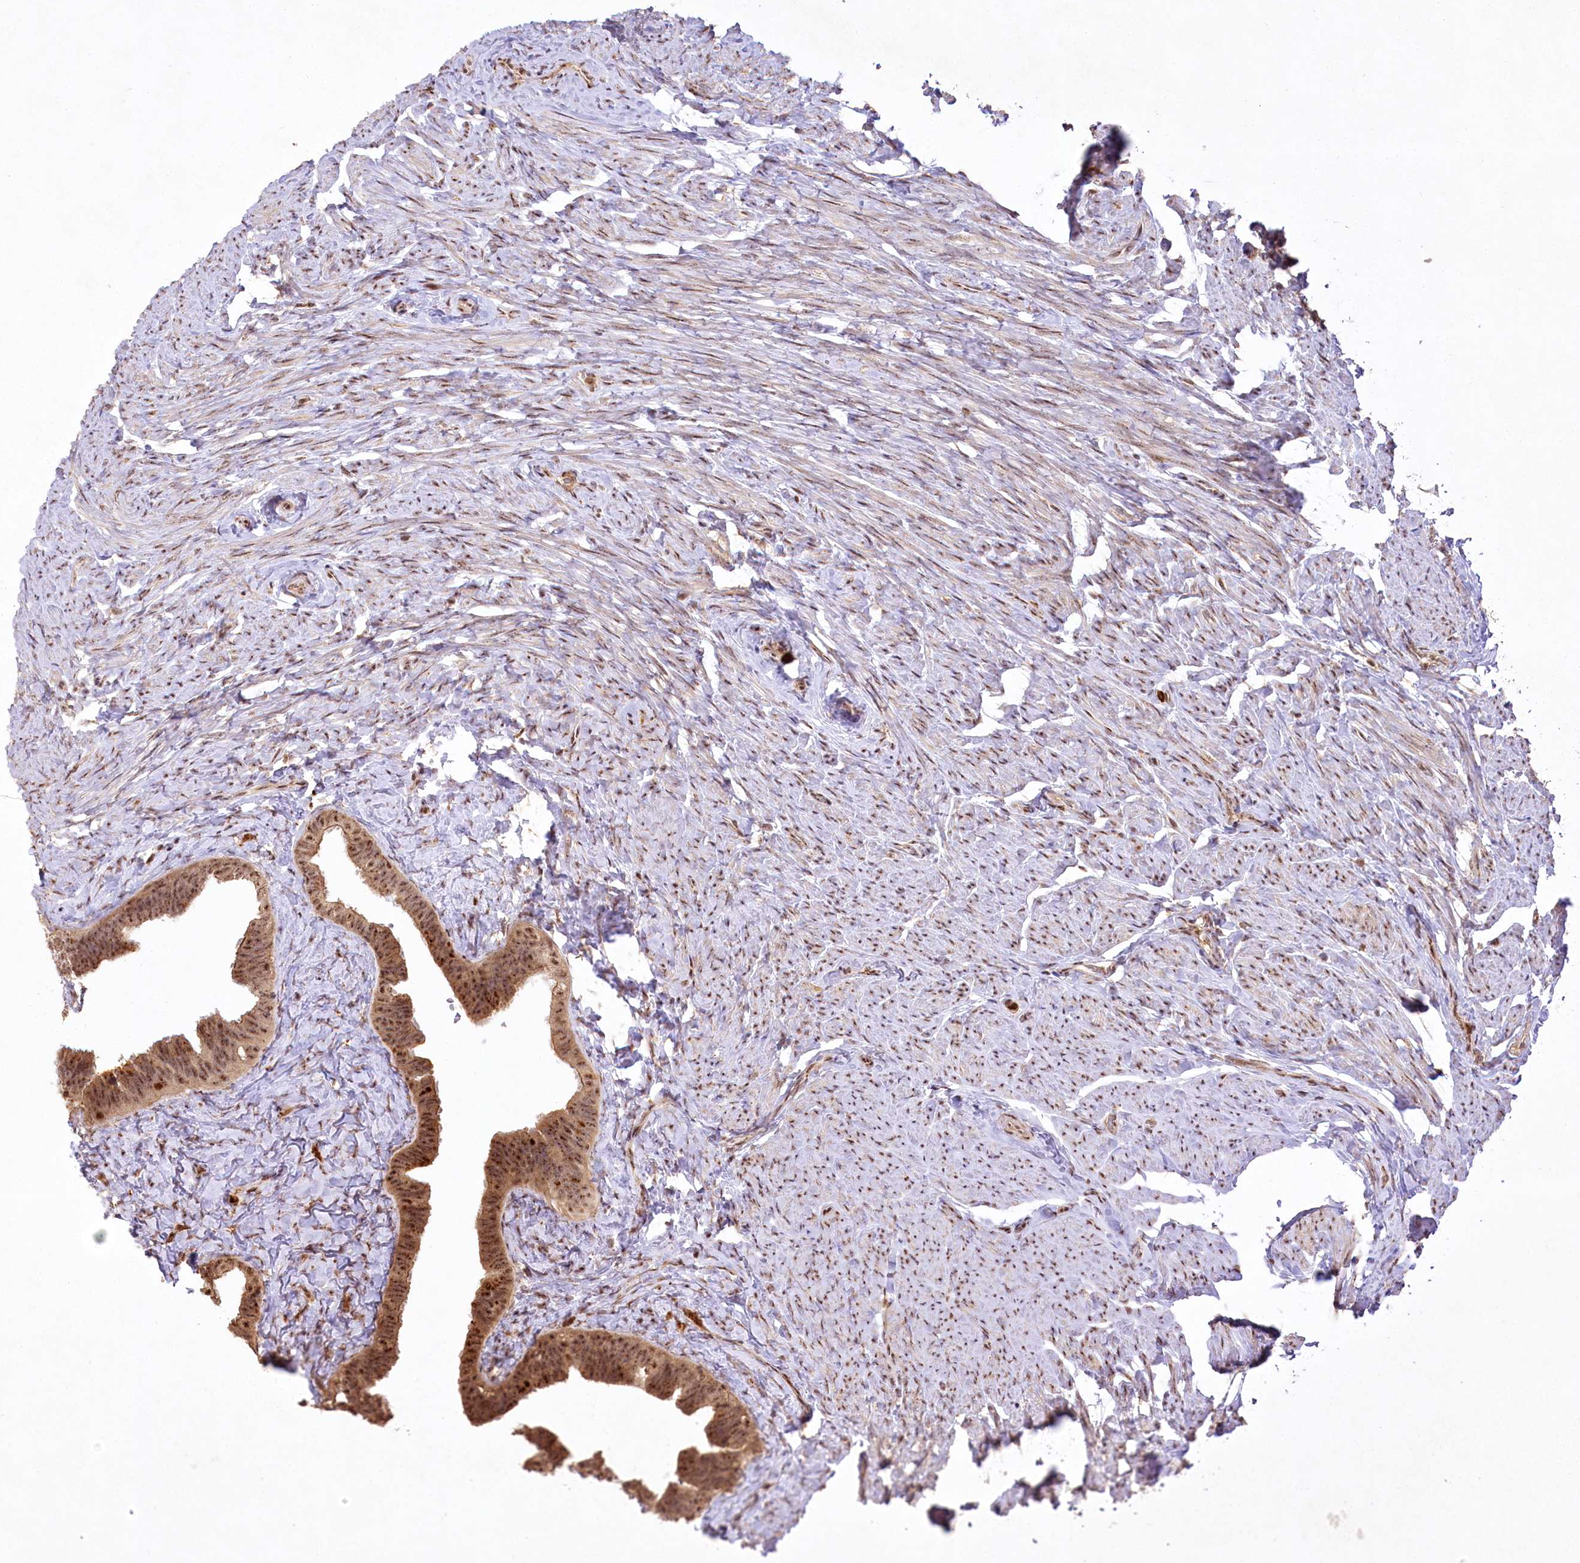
{"staining": {"intensity": "moderate", "quantity": ">75%", "location": "cytoplasmic/membranous,nuclear"}, "tissue": "fallopian tube", "cell_type": "Glandular cells", "image_type": "normal", "snomed": [{"axis": "morphology", "description": "Normal tissue, NOS"}, {"axis": "topography", "description": "Fallopian tube"}], "caption": "Brown immunohistochemical staining in unremarkable fallopian tube shows moderate cytoplasmic/membranous,nuclear expression in about >75% of glandular cells.", "gene": "PYROXD1", "patient": {"sex": "female", "age": 39}}